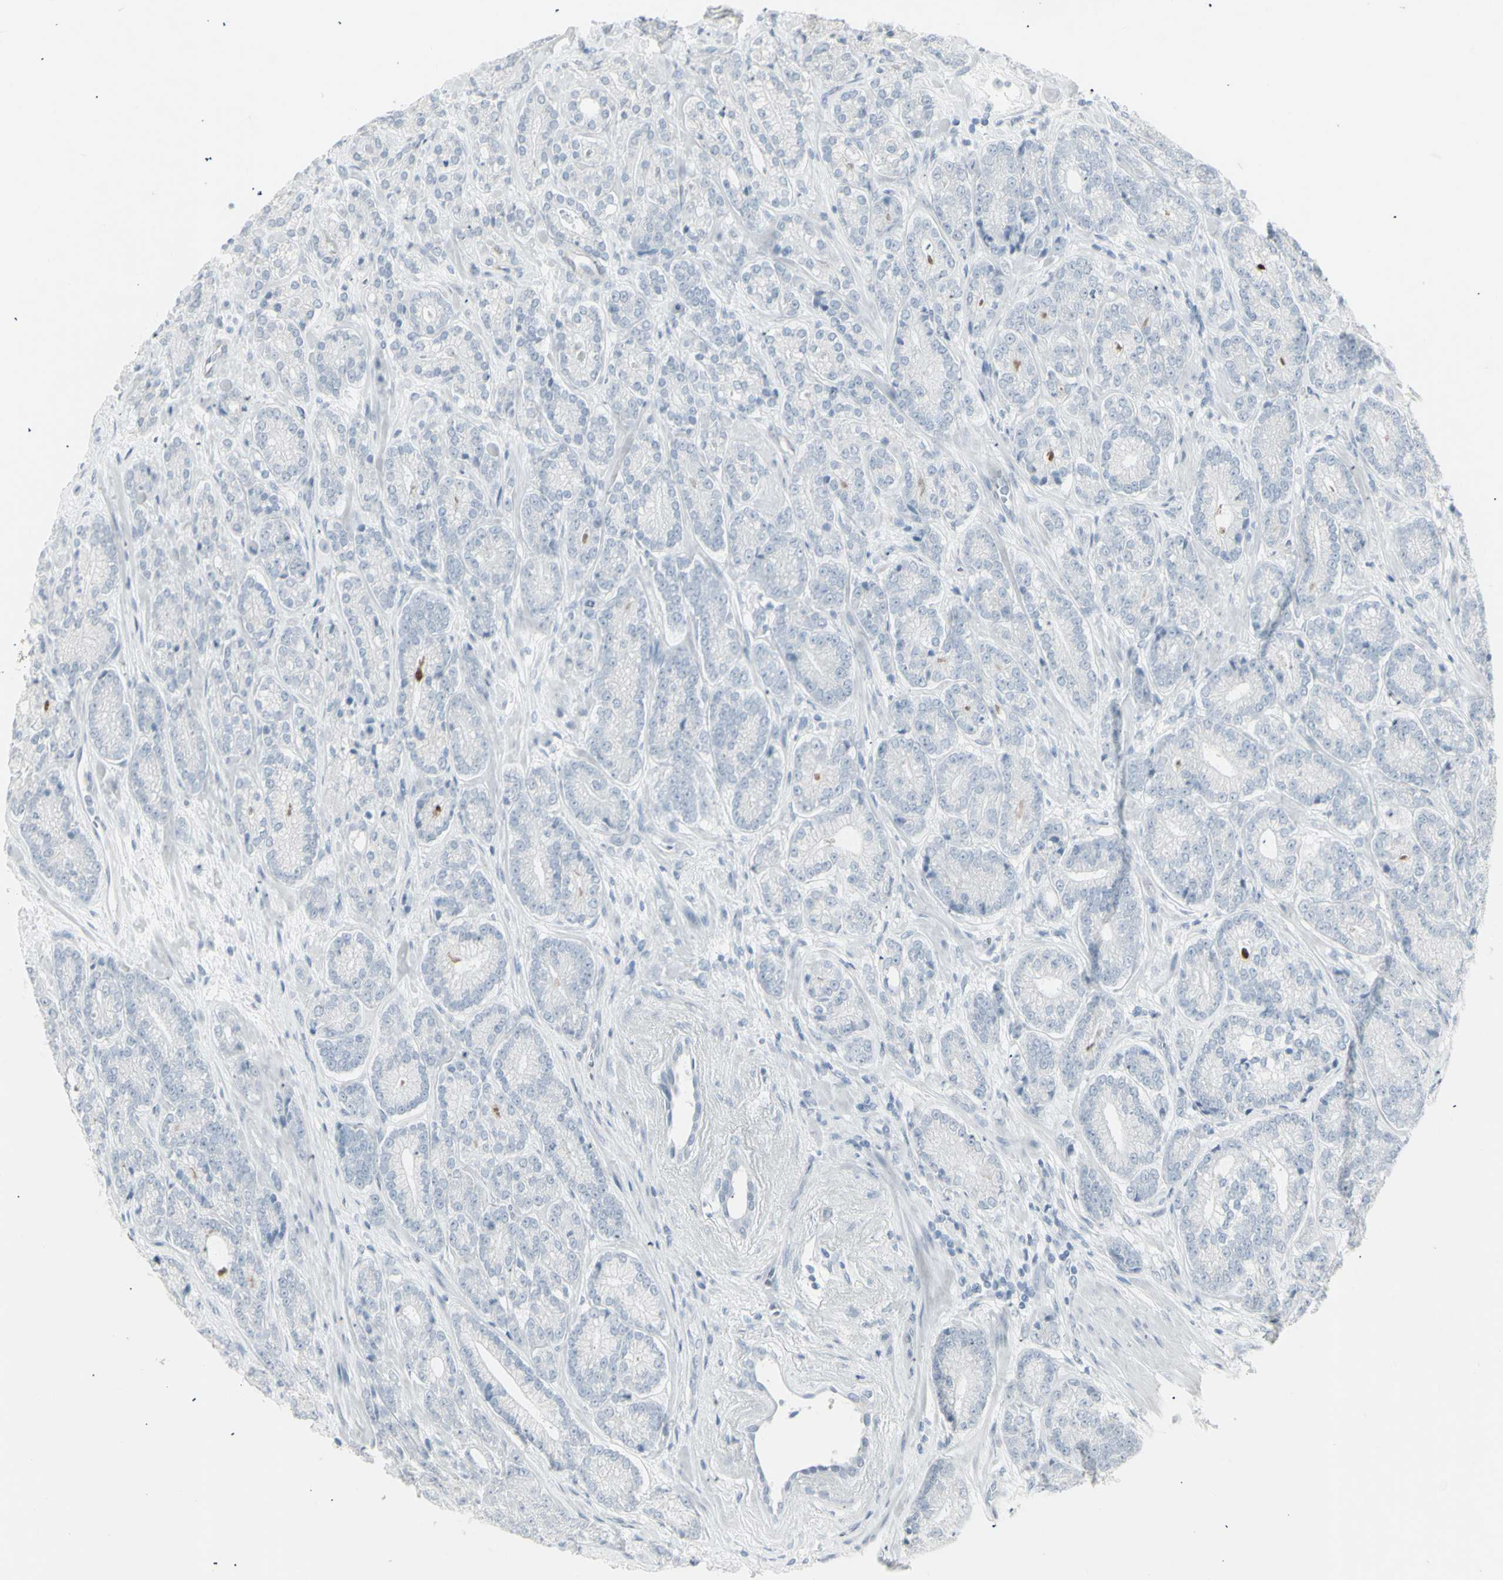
{"staining": {"intensity": "negative", "quantity": "none", "location": "none"}, "tissue": "prostate cancer", "cell_type": "Tumor cells", "image_type": "cancer", "snomed": [{"axis": "morphology", "description": "Adenocarcinoma, High grade"}, {"axis": "topography", "description": "Prostate"}], "caption": "The micrograph reveals no significant expression in tumor cells of prostate high-grade adenocarcinoma. Brightfield microscopy of immunohistochemistry (IHC) stained with DAB (brown) and hematoxylin (blue), captured at high magnification.", "gene": "YBX2", "patient": {"sex": "male", "age": 61}}